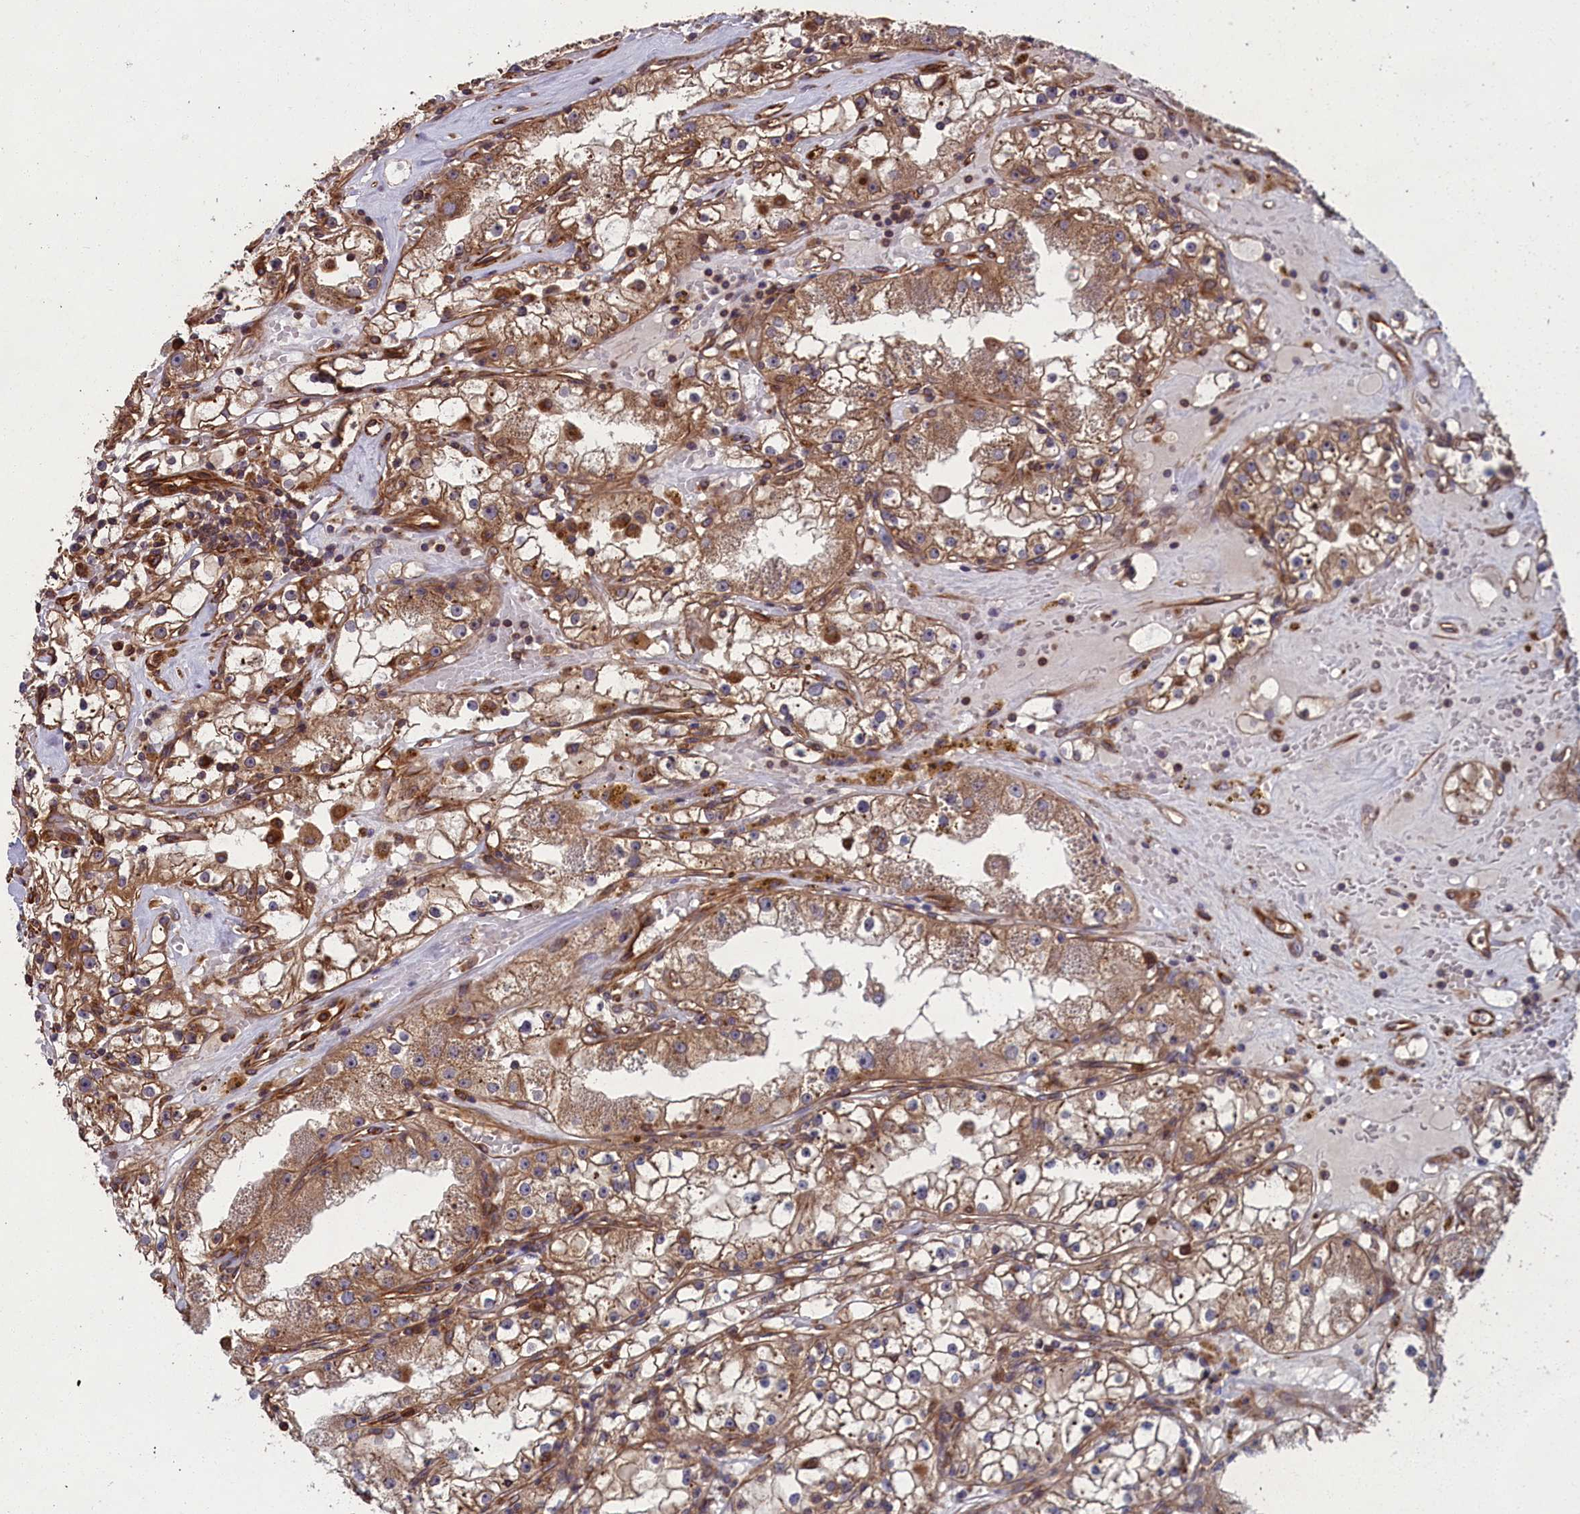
{"staining": {"intensity": "moderate", "quantity": ">75%", "location": "cytoplasmic/membranous"}, "tissue": "renal cancer", "cell_type": "Tumor cells", "image_type": "cancer", "snomed": [{"axis": "morphology", "description": "Adenocarcinoma, NOS"}, {"axis": "topography", "description": "Kidney"}], "caption": "High-magnification brightfield microscopy of renal adenocarcinoma stained with DAB (brown) and counterstained with hematoxylin (blue). tumor cells exhibit moderate cytoplasmic/membranous staining is appreciated in approximately>75% of cells.", "gene": "CCDC124", "patient": {"sex": "male", "age": 56}}